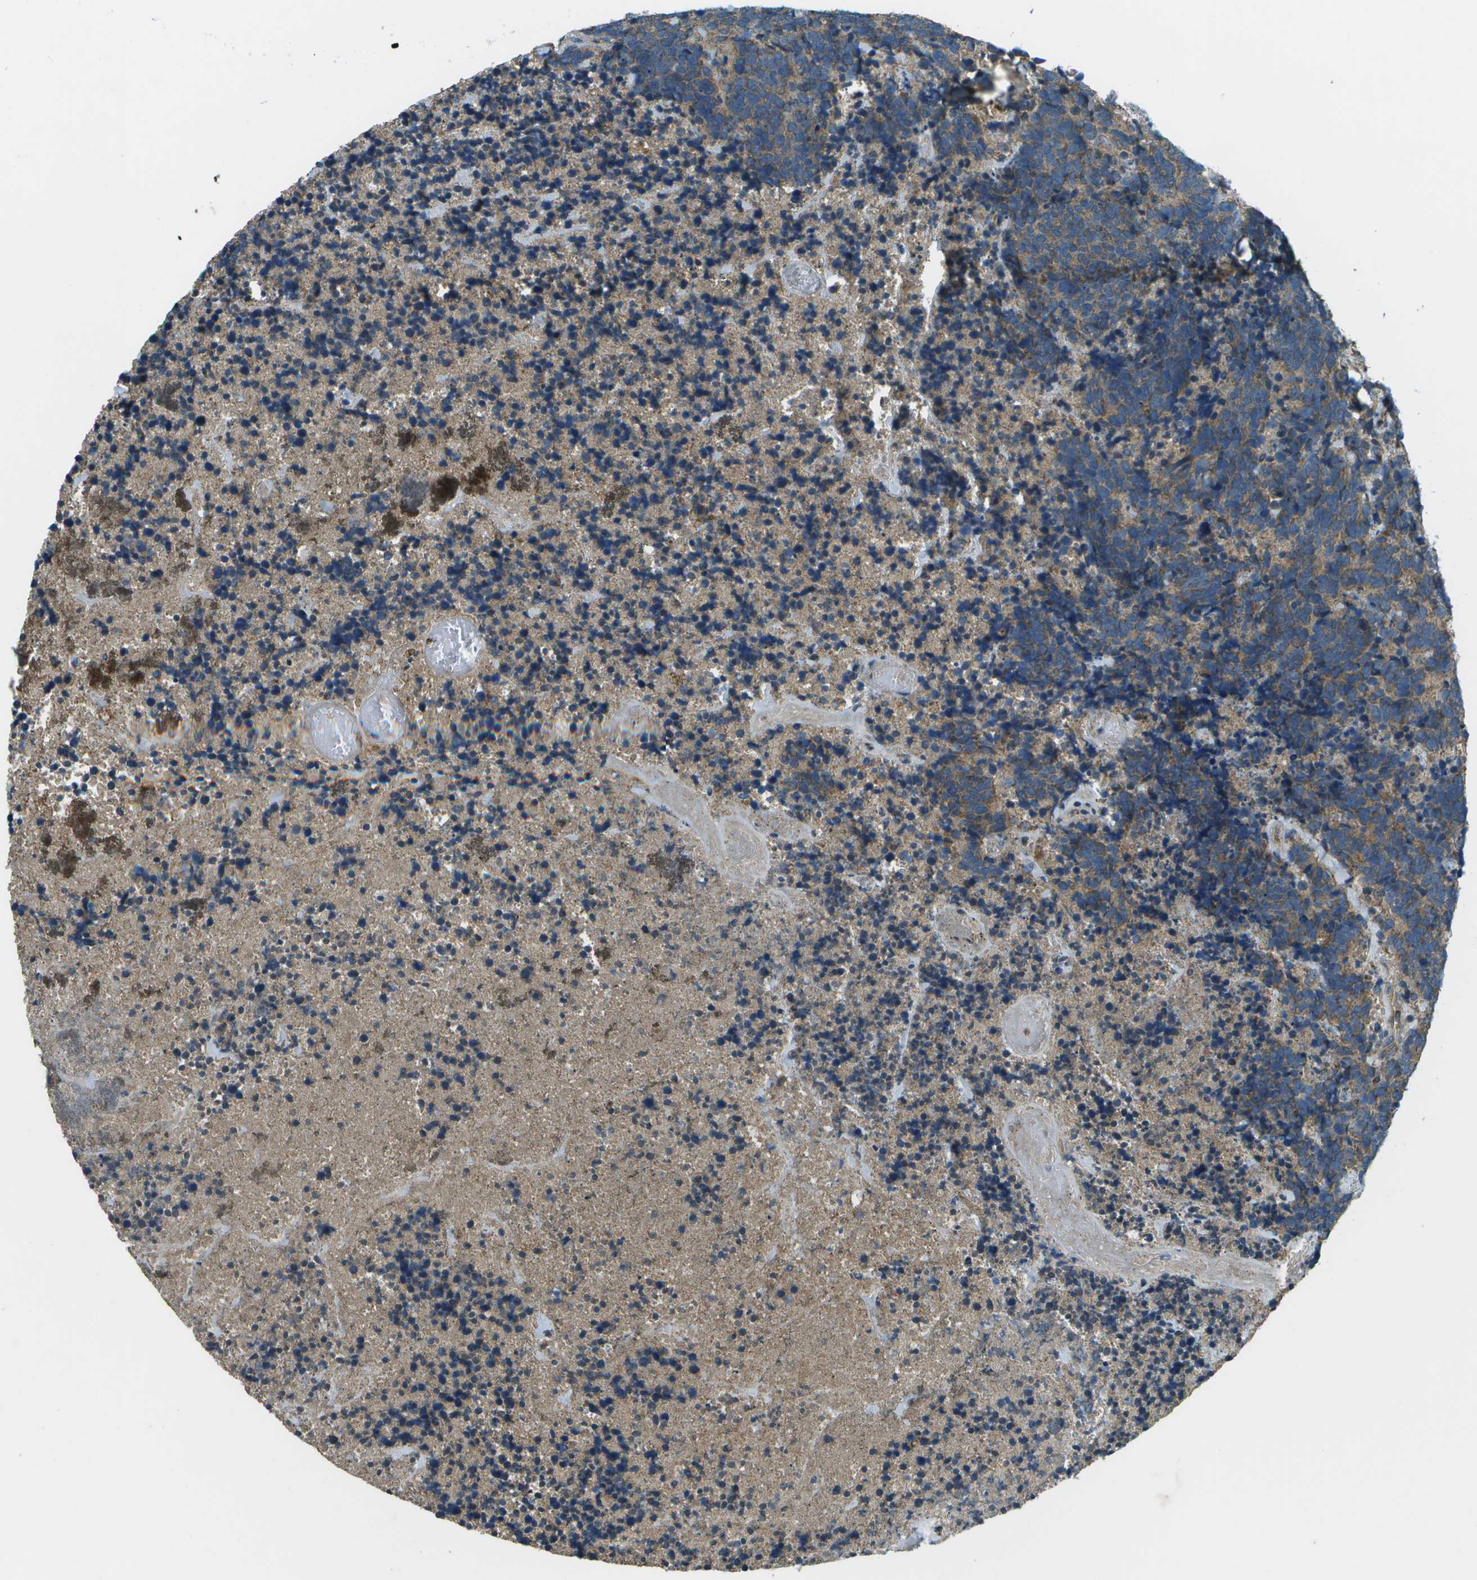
{"staining": {"intensity": "moderate", "quantity": ">75%", "location": "cytoplasmic/membranous"}, "tissue": "carcinoid", "cell_type": "Tumor cells", "image_type": "cancer", "snomed": [{"axis": "morphology", "description": "Carcinoma, NOS"}, {"axis": "morphology", "description": "Carcinoid, malignant, NOS"}, {"axis": "topography", "description": "Urinary bladder"}], "caption": "A histopathology image of human carcinoma stained for a protein shows moderate cytoplasmic/membranous brown staining in tumor cells.", "gene": "PXYLP1", "patient": {"sex": "male", "age": 57}}